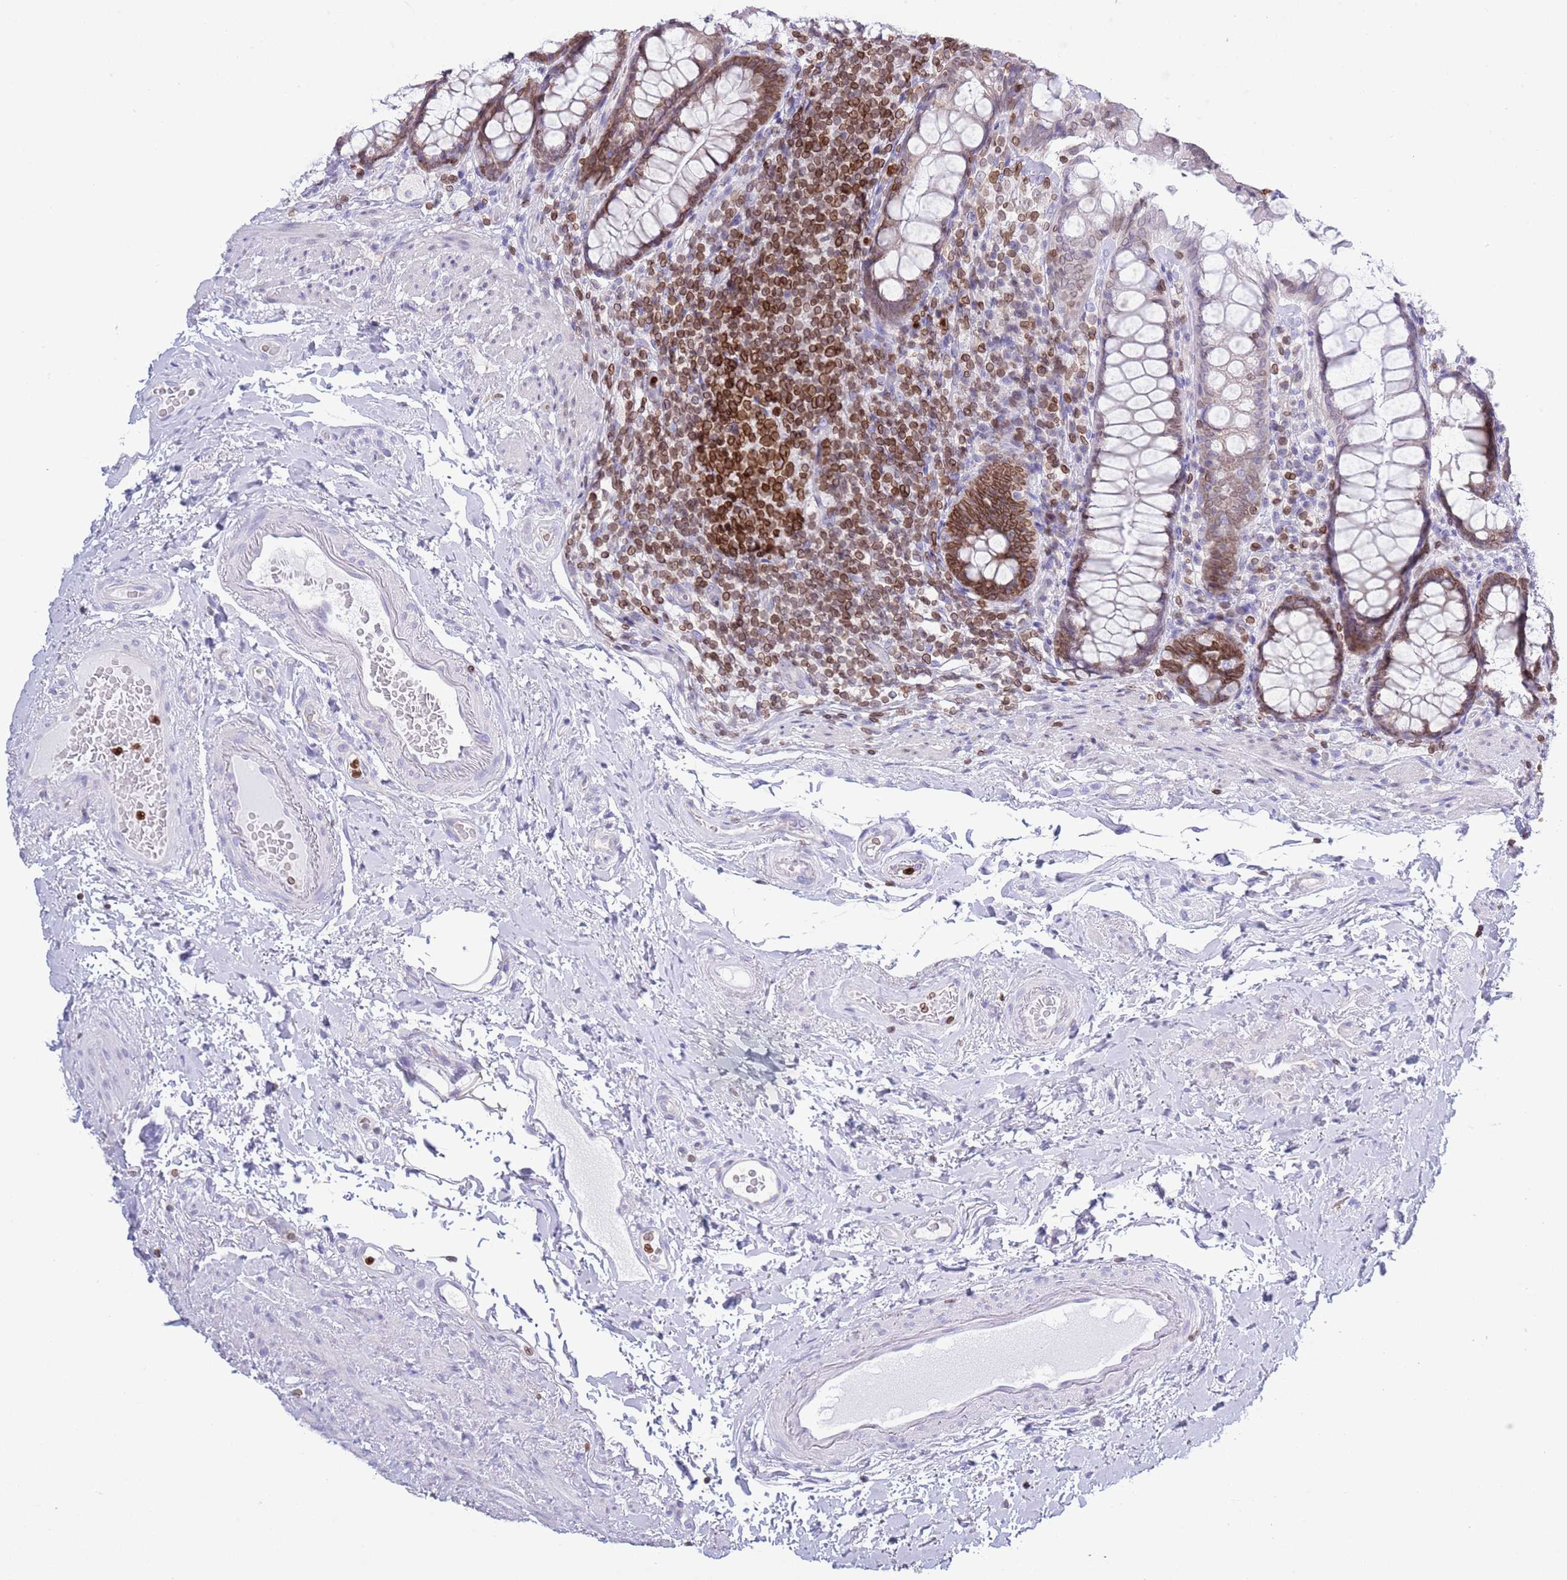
{"staining": {"intensity": "moderate", "quantity": "25%-75%", "location": "cytoplasmic/membranous,nuclear"}, "tissue": "rectum", "cell_type": "Glandular cells", "image_type": "normal", "snomed": [{"axis": "morphology", "description": "Normal tissue, NOS"}, {"axis": "topography", "description": "Rectum"}], "caption": "This photomicrograph demonstrates immunohistochemistry staining of normal human rectum, with medium moderate cytoplasmic/membranous,nuclear expression in about 25%-75% of glandular cells.", "gene": "LBR", "patient": {"sex": "male", "age": 83}}